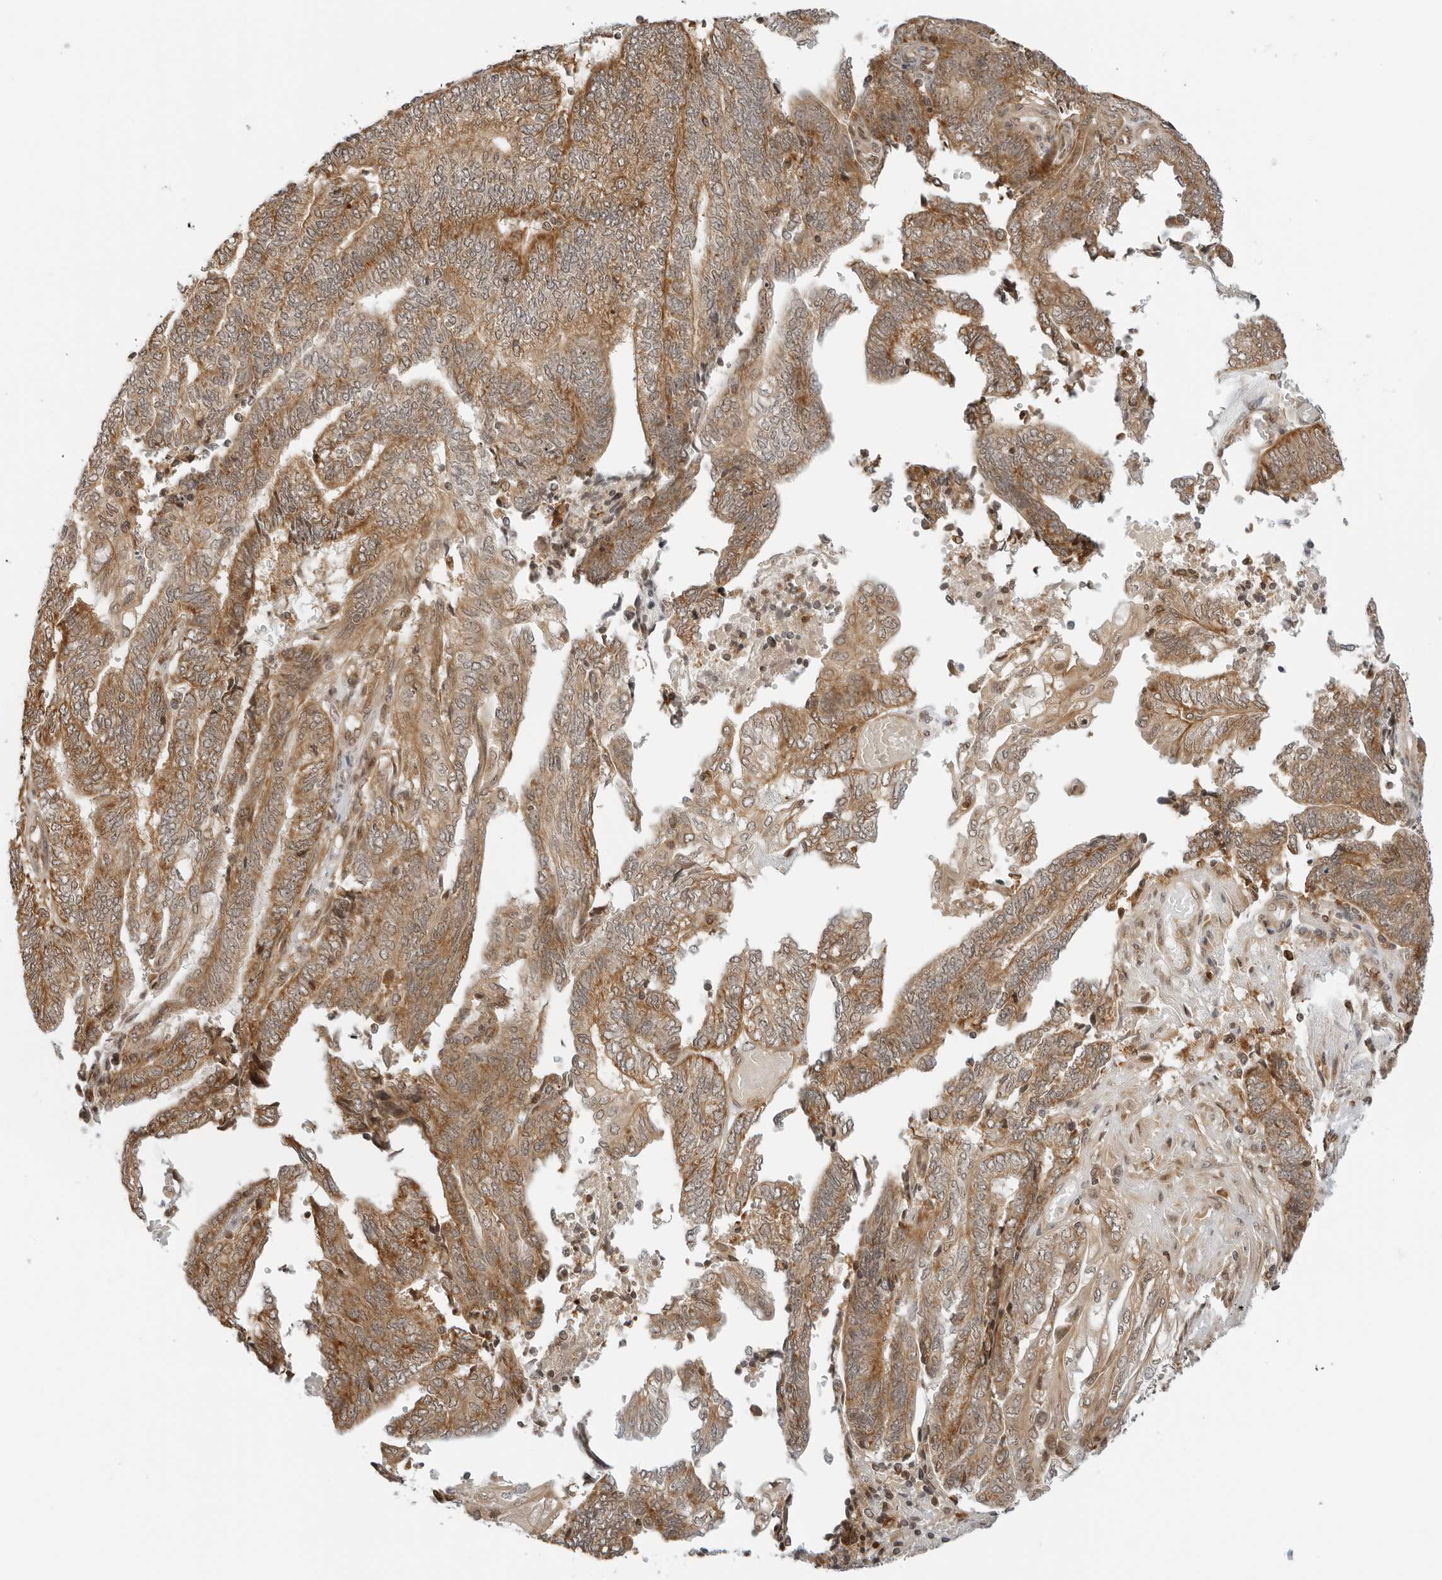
{"staining": {"intensity": "moderate", "quantity": ">75%", "location": "cytoplasmic/membranous"}, "tissue": "endometrial cancer", "cell_type": "Tumor cells", "image_type": "cancer", "snomed": [{"axis": "morphology", "description": "Adenocarcinoma, NOS"}, {"axis": "topography", "description": "Uterus"}, {"axis": "topography", "description": "Endometrium"}], "caption": "Protein staining demonstrates moderate cytoplasmic/membranous staining in about >75% of tumor cells in adenocarcinoma (endometrial).", "gene": "RC3H1", "patient": {"sex": "female", "age": 70}}